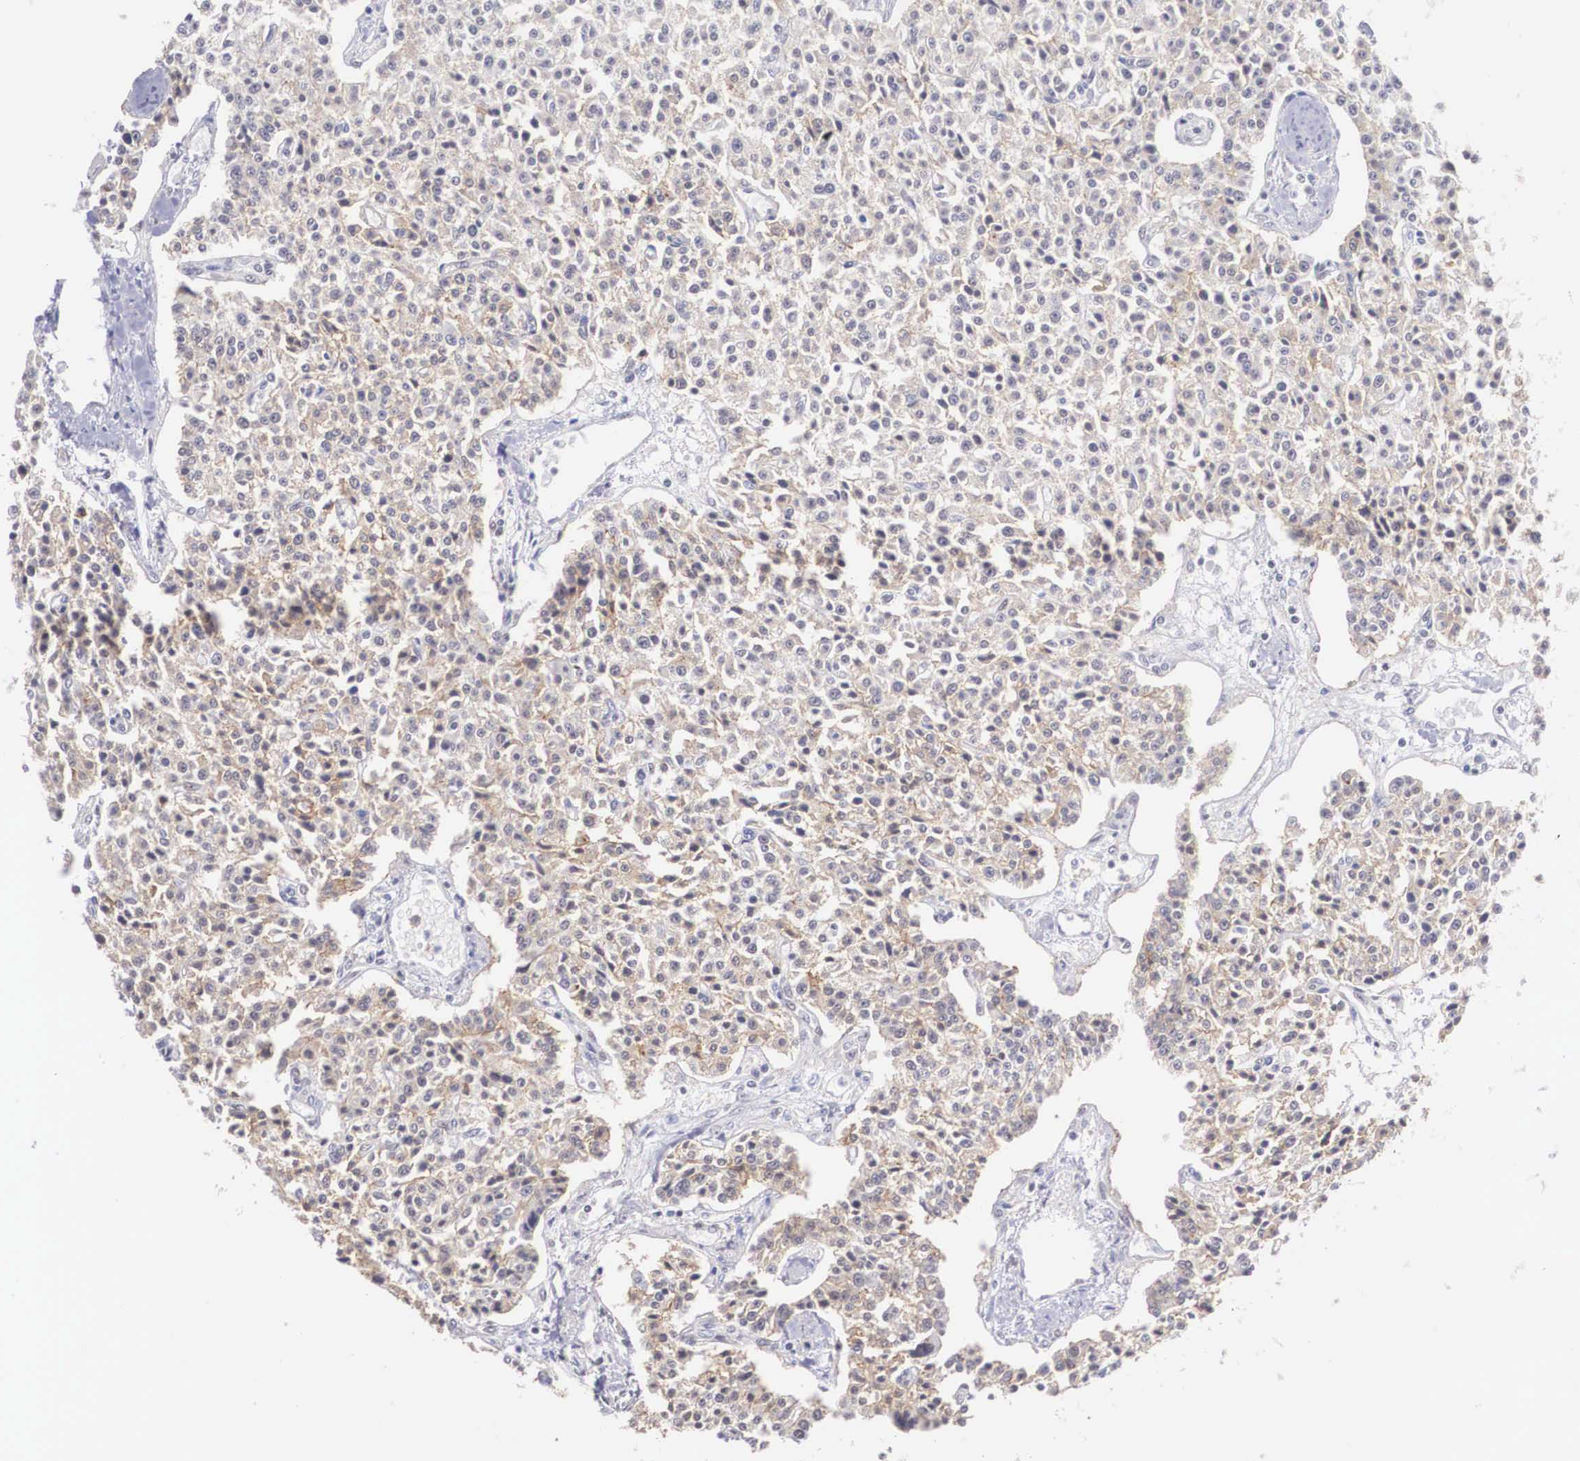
{"staining": {"intensity": "weak", "quantity": ">75%", "location": "cytoplasmic/membranous"}, "tissue": "carcinoid", "cell_type": "Tumor cells", "image_type": "cancer", "snomed": [{"axis": "morphology", "description": "Carcinoid, malignant, NOS"}, {"axis": "topography", "description": "Stomach"}], "caption": "There is low levels of weak cytoplasmic/membranous expression in tumor cells of carcinoid, as demonstrated by immunohistochemical staining (brown color).", "gene": "NR4A2", "patient": {"sex": "female", "age": 76}}